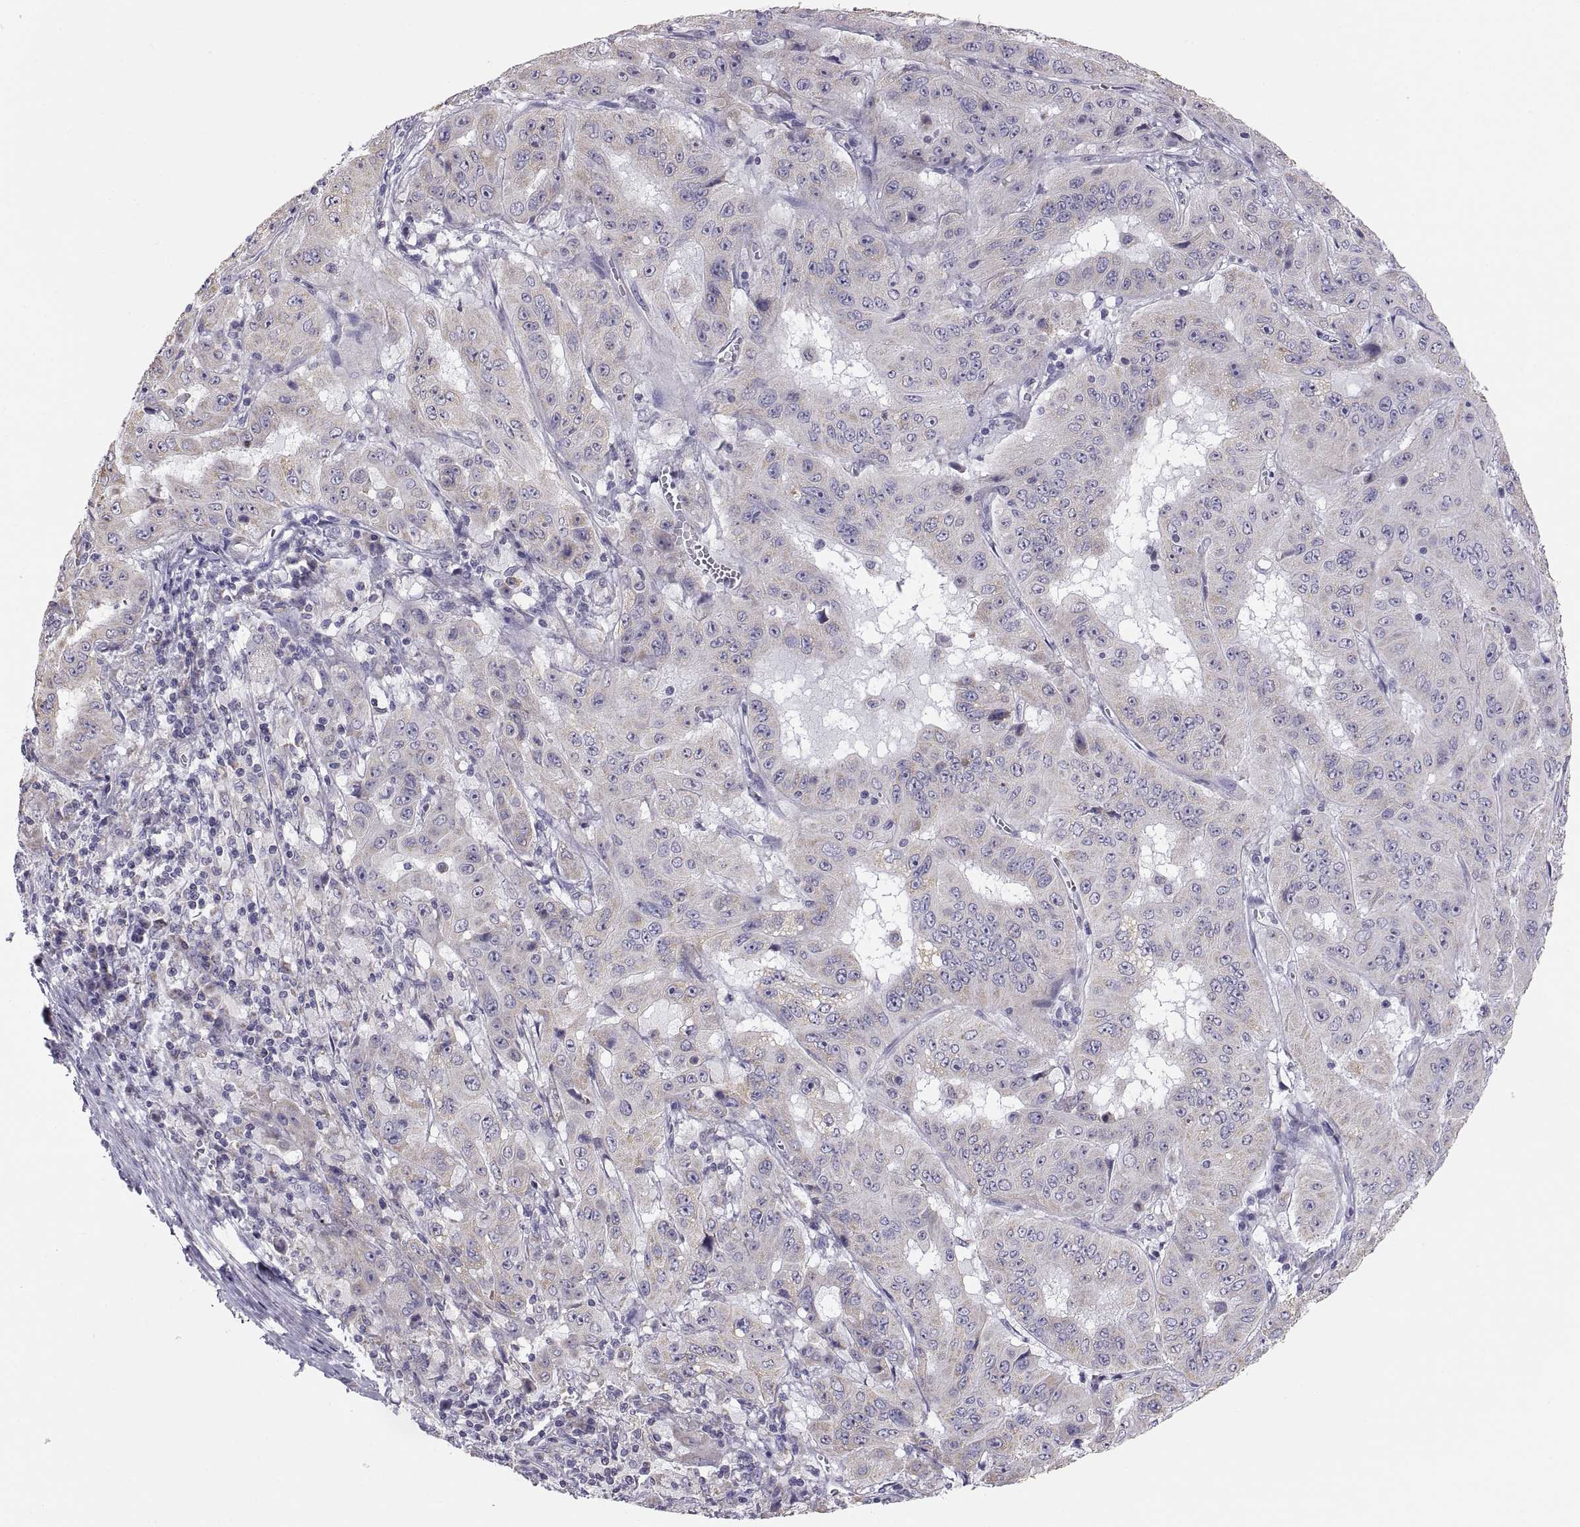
{"staining": {"intensity": "weak", "quantity": "<25%", "location": "cytoplasmic/membranous"}, "tissue": "pancreatic cancer", "cell_type": "Tumor cells", "image_type": "cancer", "snomed": [{"axis": "morphology", "description": "Adenocarcinoma, NOS"}, {"axis": "topography", "description": "Pancreas"}], "caption": "IHC micrograph of human pancreatic adenocarcinoma stained for a protein (brown), which reveals no staining in tumor cells.", "gene": "TNNC1", "patient": {"sex": "male", "age": 63}}